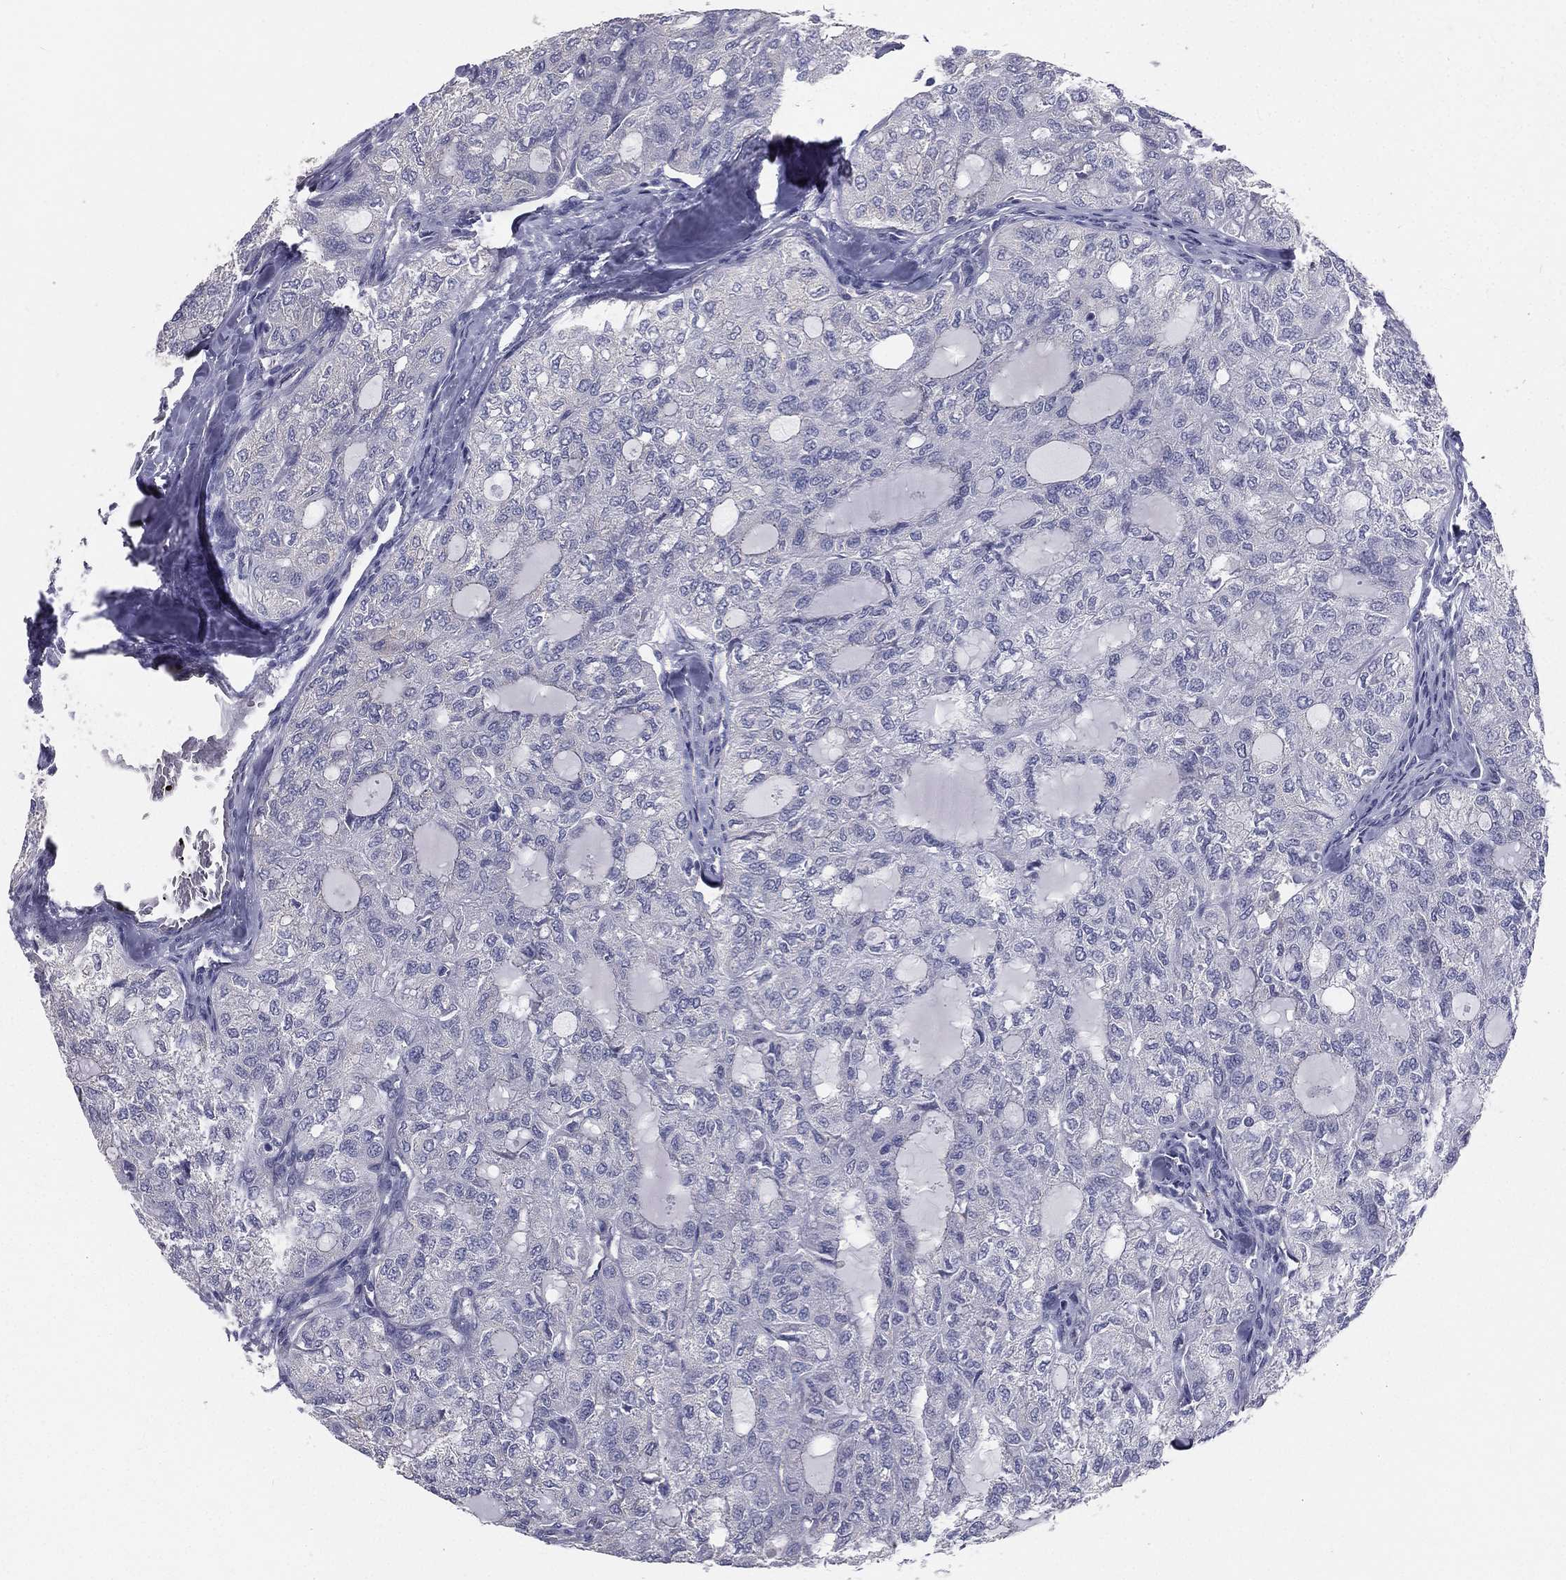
{"staining": {"intensity": "negative", "quantity": "none", "location": "none"}, "tissue": "thyroid cancer", "cell_type": "Tumor cells", "image_type": "cancer", "snomed": [{"axis": "morphology", "description": "Follicular adenoma carcinoma, NOS"}, {"axis": "topography", "description": "Thyroid gland"}], "caption": "Immunohistochemistry image of human thyroid cancer stained for a protein (brown), which displays no positivity in tumor cells.", "gene": "MUC13", "patient": {"sex": "male", "age": 75}}